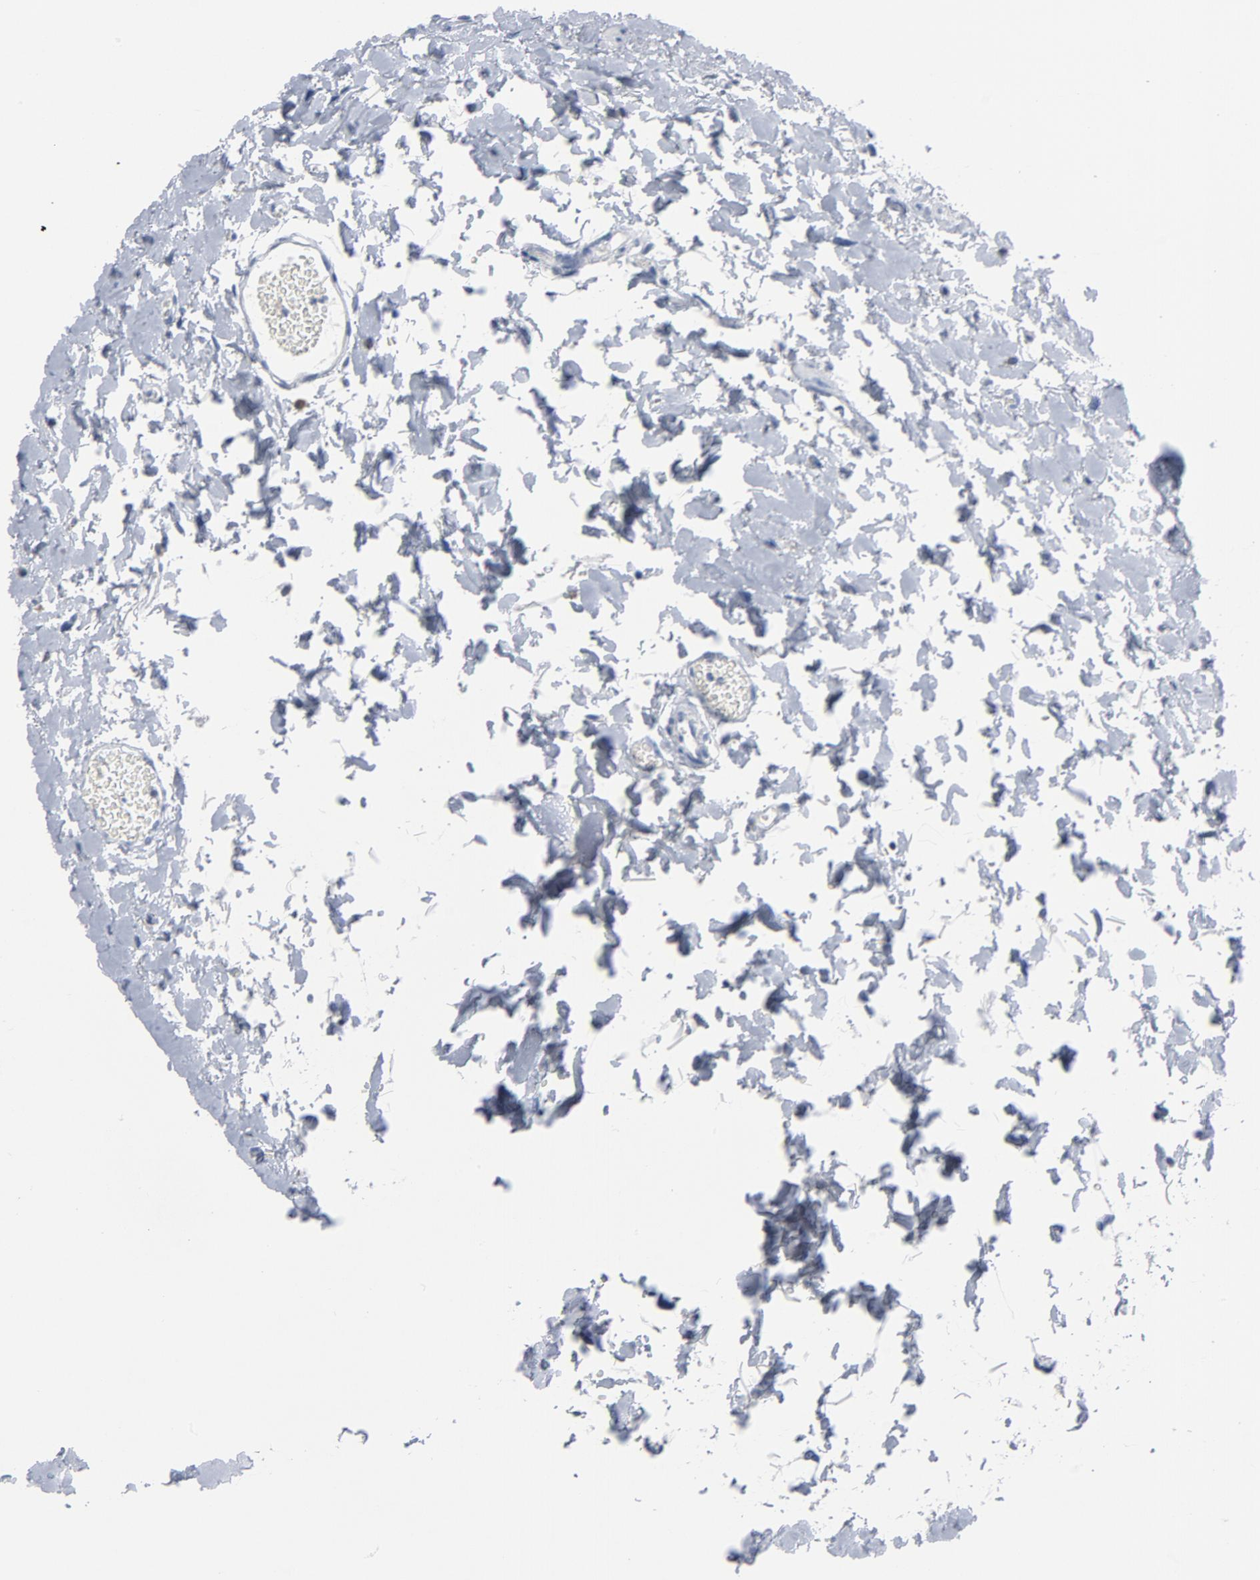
{"staining": {"intensity": "negative", "quantity": "none", "location": "none"}, "tissue": "urinary bladder", "cell_type": "Urothelial cells", "image_type": "normal", "snomed": [{"axis": "morphology", "description": "Normal tissue, NOS"}, {"axis": "topography", "description": "Urinary bladder"}], "caption": "Urothelial cells show no significant protein positivity in unremarkable urinary bladder.", "gene": "CDC20", "patient": {"sex": "female", "age": 80}}